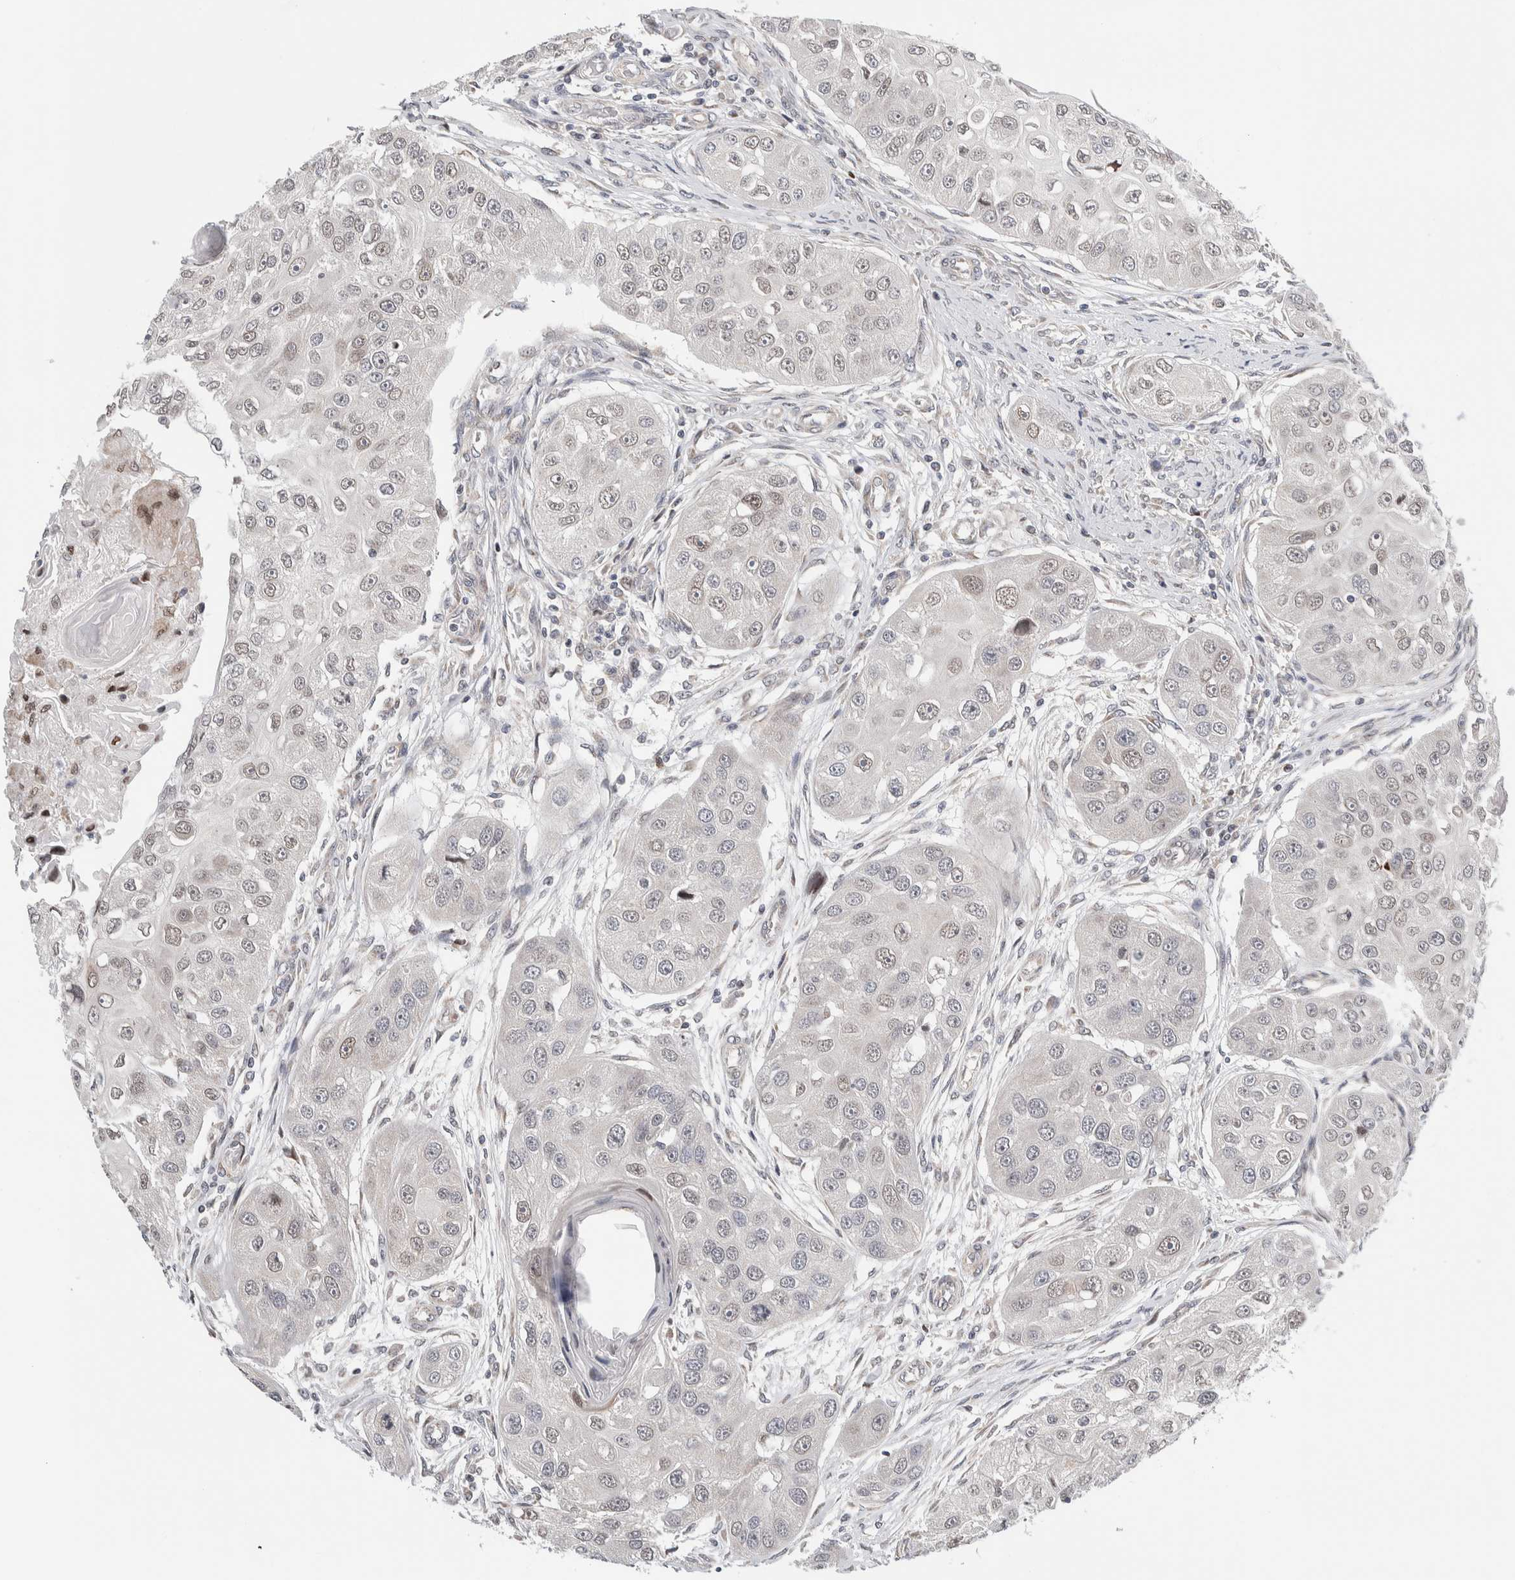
{"staining": {"intensity": "weak", "quantity": "25%-75%", "location": "nuclear"}, "tissue": "head and neck cancer", "cell_type": "Tumor cells", "image_type": "cancer", "snomed": [{"axis": "morphology", "description": "Normal tissue, NOS"}, {"axis": "morphology", "description": "Squamous cell carcinoma, NOS"}, {"axis": "topography", "description": "Skeletal muscle"}, {"axis": "topography", "description": "Head-Neck"}], "caption": "Tumor cells display low levels of weak nuclear positivity in approximately 25%-75% of cells in head and neck squamous cell carcinoma.", "gene": "NEUROD1", "patient": {"sex": "male", "age": 51}}